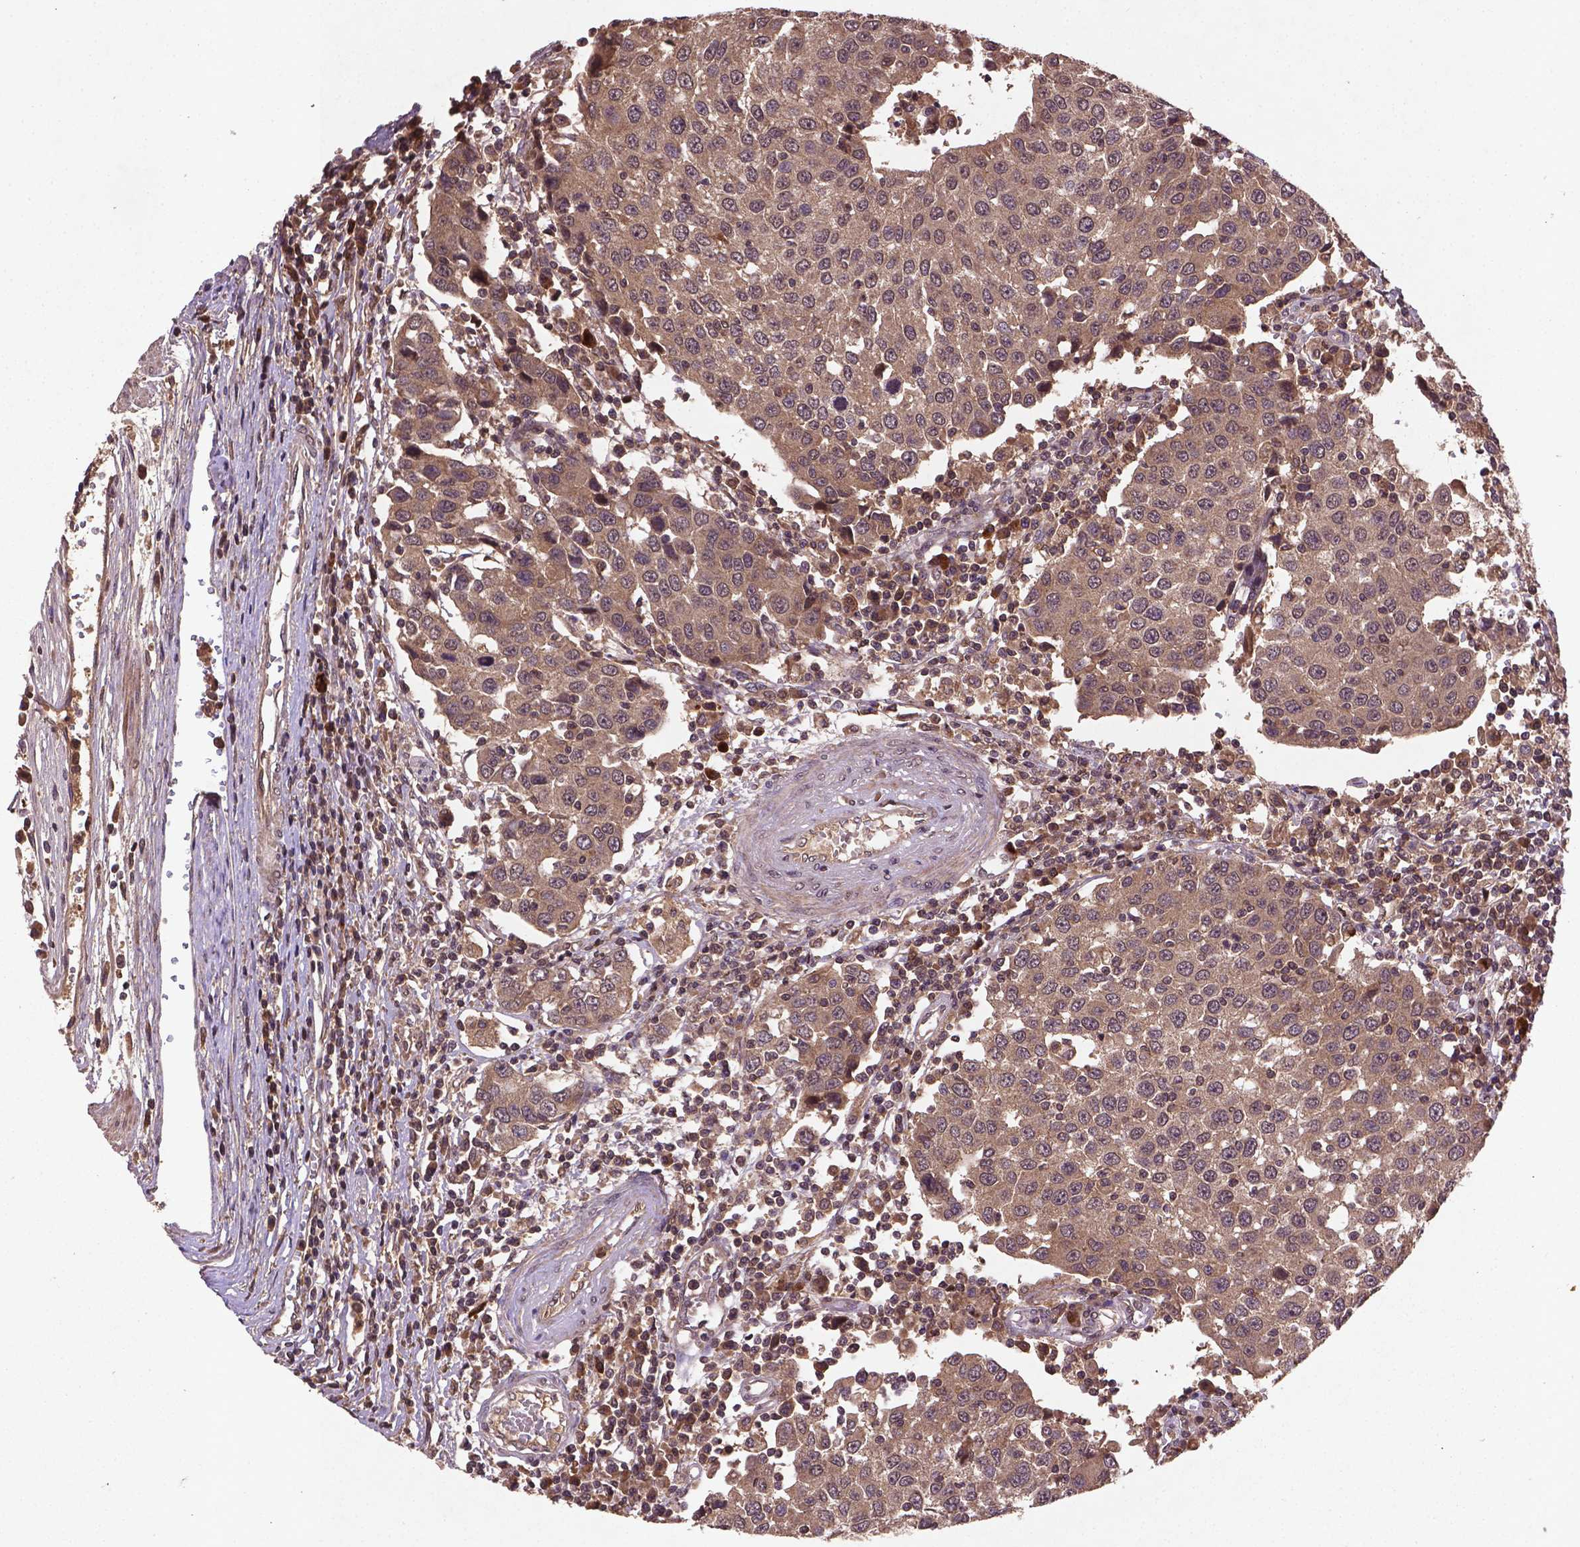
{"staining": {"intensity": "weak", "quantity": ">75%", "location": "cytoplasmic/membranous"}, "tissue": "urothelial cancer", "cell_type": "Tumor cells", "image_type": "cancer", "snomed": [{"axis": "morphology", "description": "Urothelial carcinoma, High grade"}, {"axis": "topography", "description": "Urinary bladder"}], "caption": "IHC (DAB (3,3'-diaminobenzidine)) staining of urothelial carcinoma (high-grade) reveals weak cytoplasmic/membranous protein positivity in approximately >75% of tumor cells. (DAB = brown stain, brightfield microscopy at high magnification).", "gene": "NIPAL2", "patient": {"sex": "female", "age": 85}}